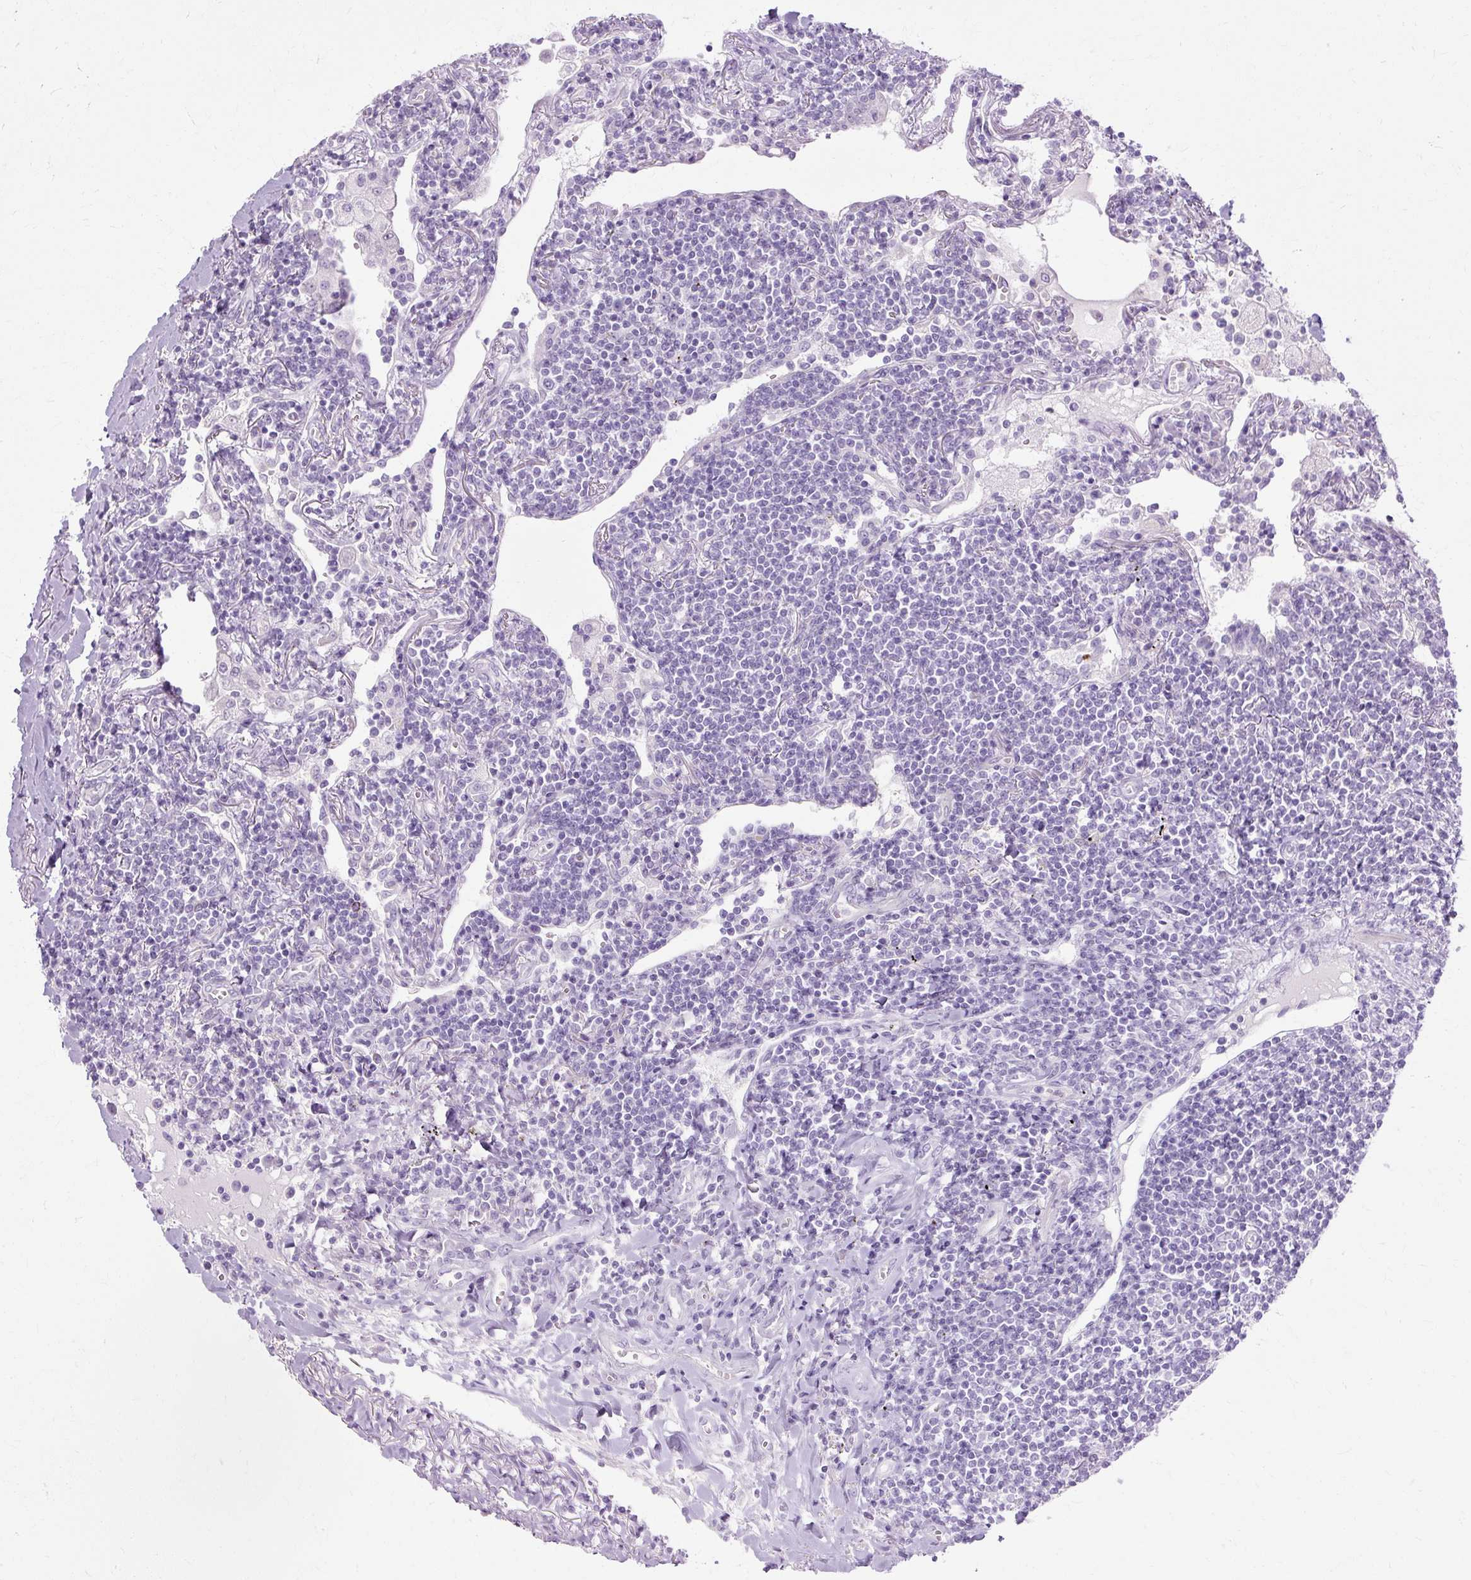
{"staining": {"intensity": "negative", "quantity": "none", "location": "none"}, "tissue": "lymphoma", "cell_type": "Tumor cells", "image_type": "cancer", "snomed": [{"axis": "morphology", "description": "Malignant lymphoma, non-Hodgkin's type, Low grade"}, {"axis": "topography", "description": "Lung"}], "caption": "Tumor cells show no significant protein positivity in low-grade malignant lymphoma, non-Hodgkin's type.", "gene": "HSD11B1", "patient": {"sex": "female", "age": 71}}